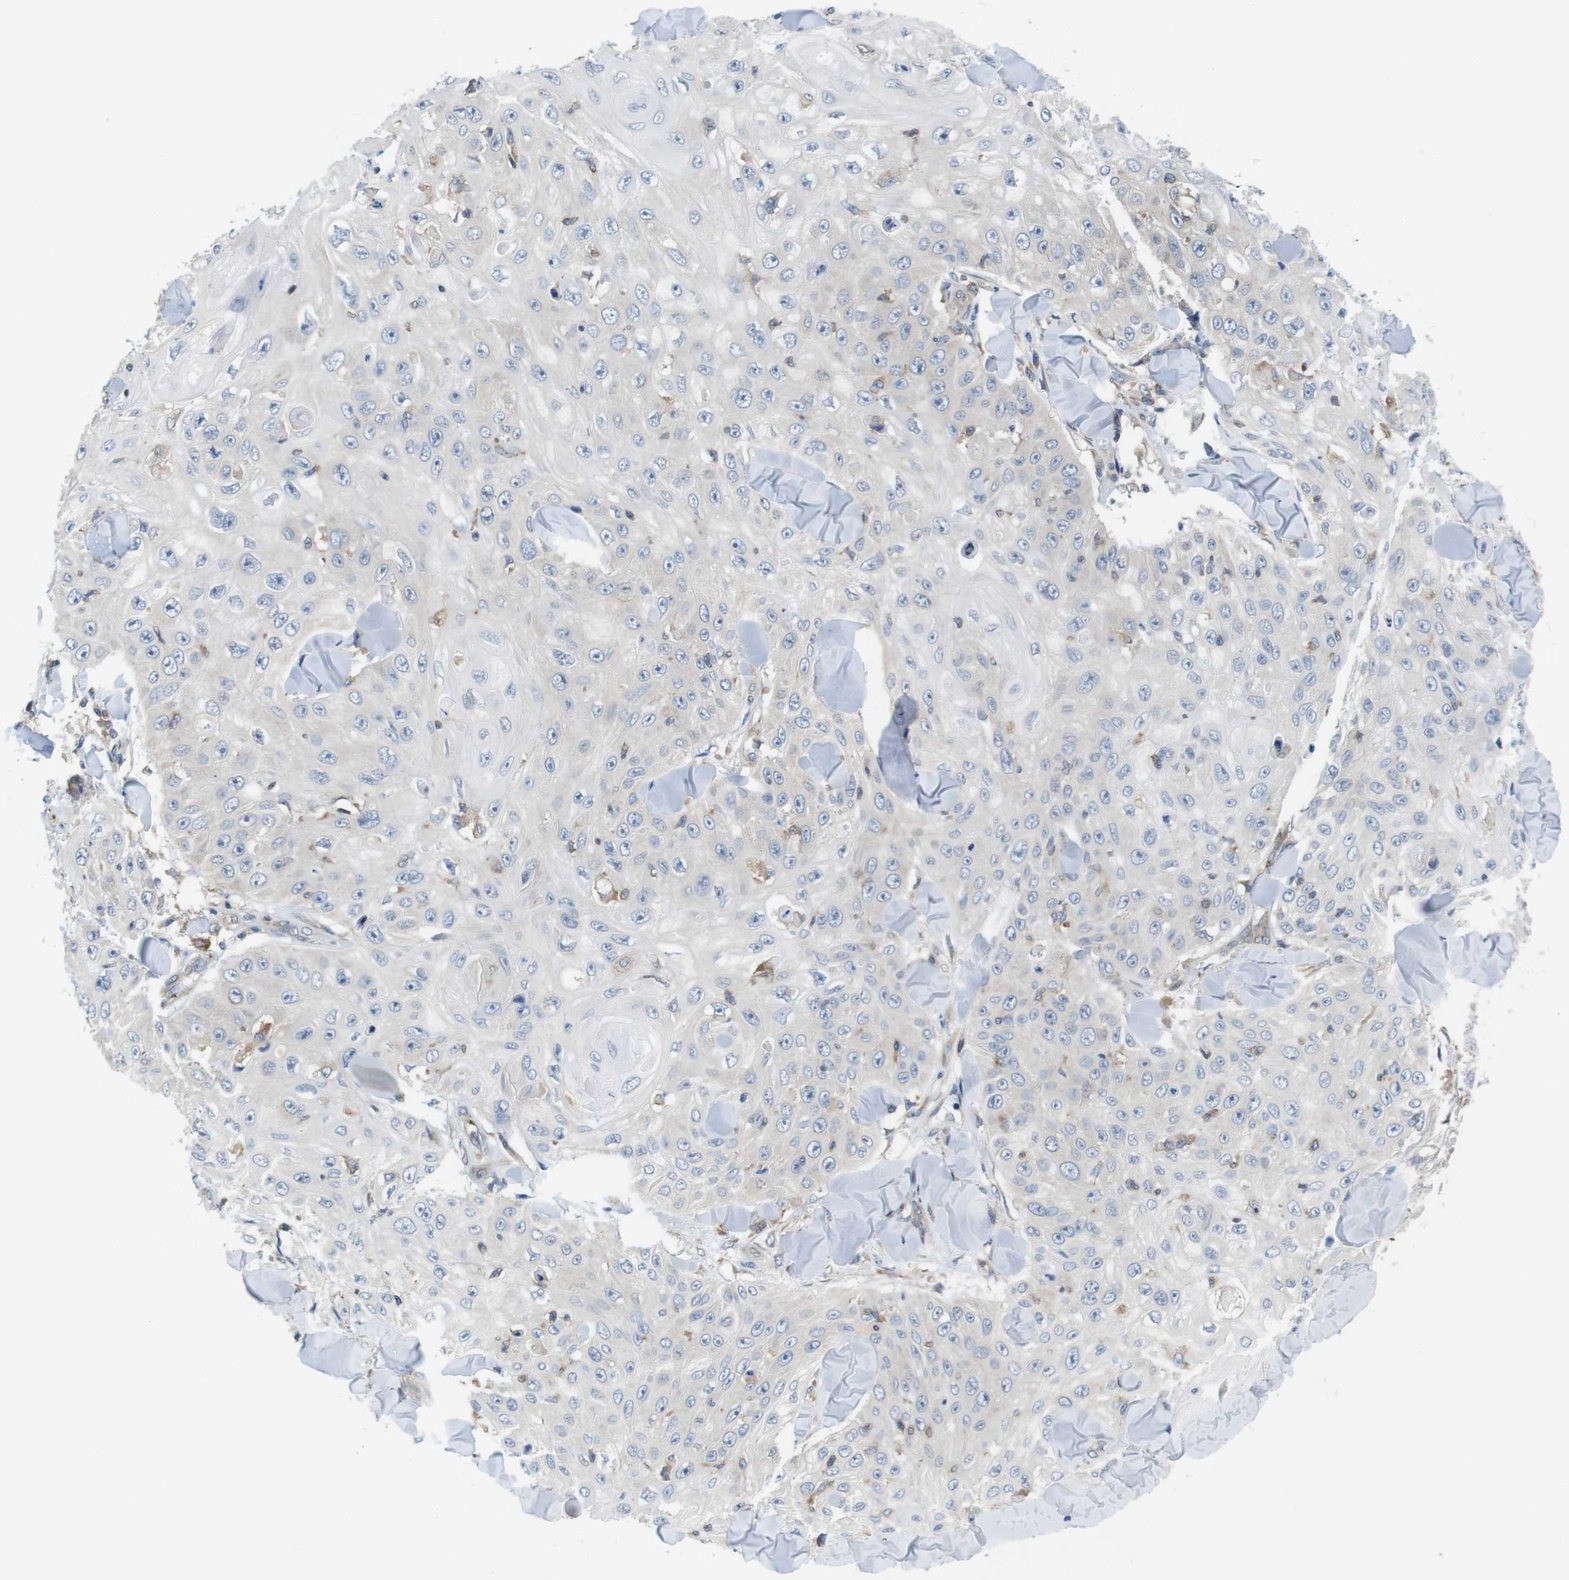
{"staining": {"intensity": "negative", "quantity": "none", "location": "none"}, "tissue": "skin cancer", "cell_type": "Tumor cells", "image_type": "cancer", "snomed": [{"axis": "morphology", "description": "Squamous cell carcinoma, NOS"}, {"axis": "topography", "description": "Skin"}], "caption": "This is a image of IHC staining of skin cancer, which shows no expression in tumor cells.", "gene": "HERPUD2", "patient": {"sex": "male", "age": 86}}